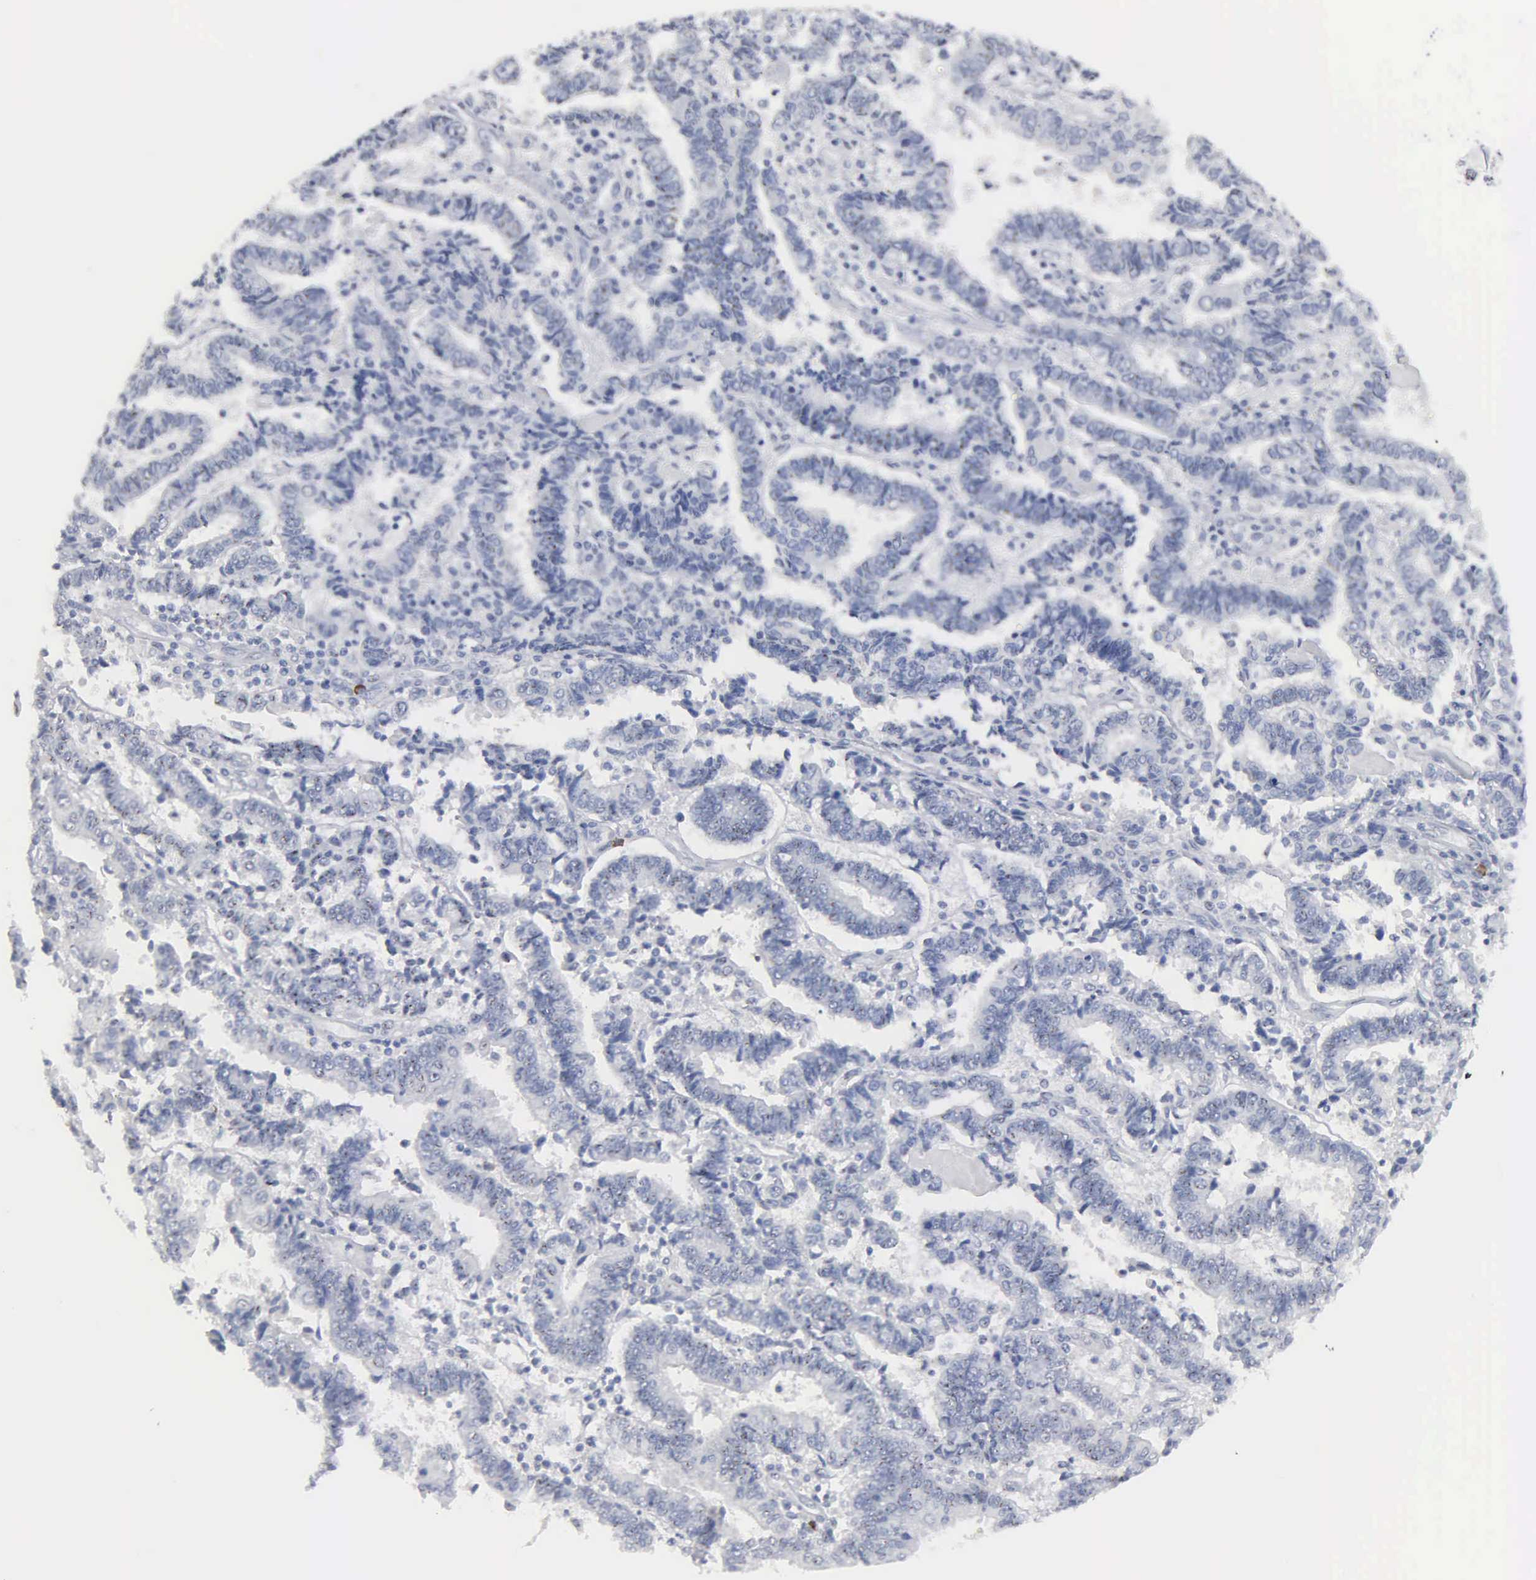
{"staining": {"intensity": "negative", "quantity": "none", "location": "none"}, "tissue": "endometrial cancer", "cell_type": "Tumor cells", "image_type": "cancer", "snomed": [{"axis": "morphology", "description": "Adenocarcinoma, NOS"}, {"axis": "topography", "description": "Endometrium"}], "caption": "An image of endometrial cancer (adenocarcinoma) stained for a protein demonstrates no brown staining in tumor cells.", "gene": "ASPHD2", "patient": {"sex": "female", "age": 75}}